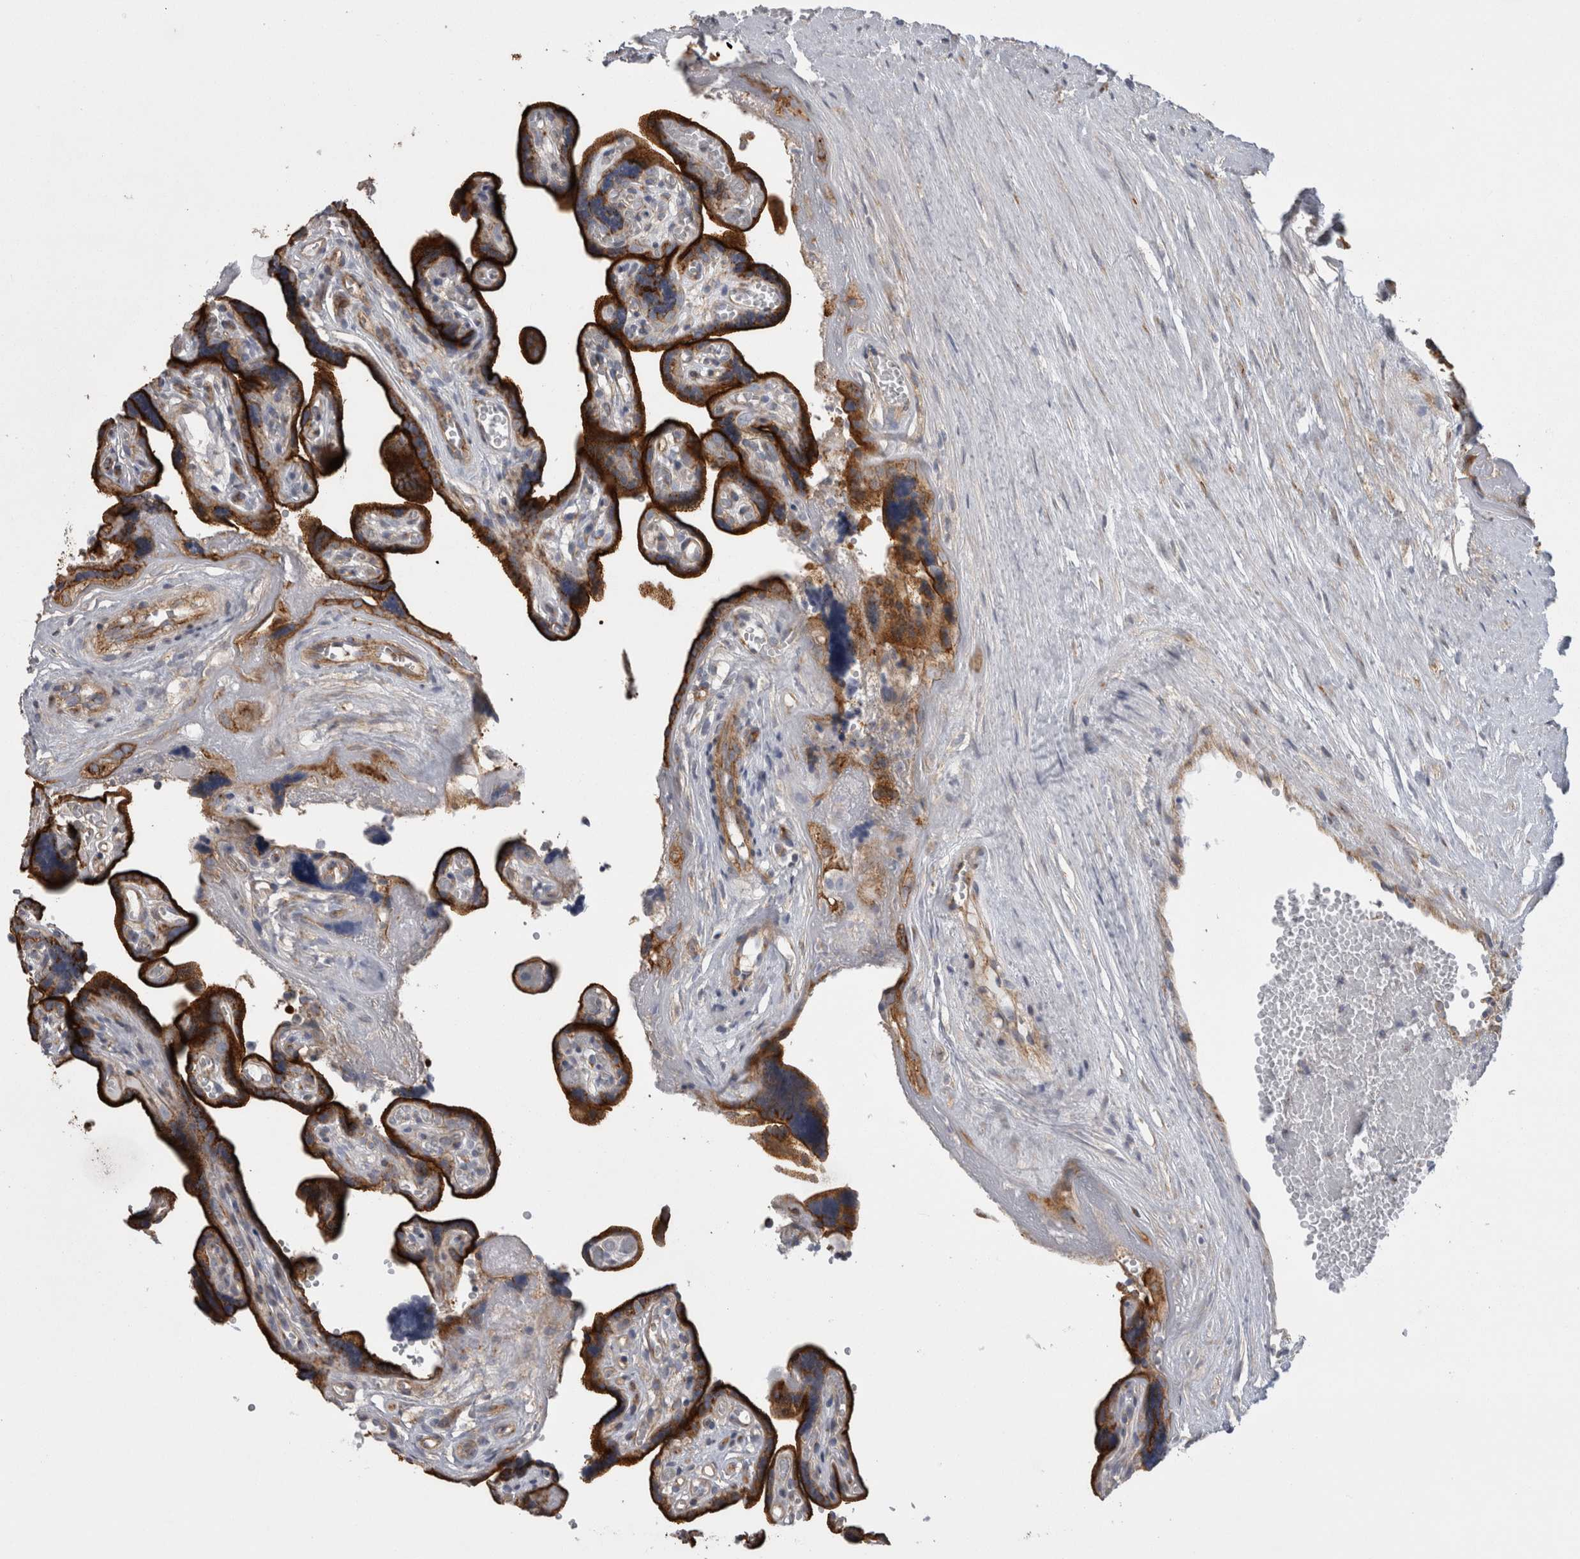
{"staining": {"intensity": "strong", "quantity": ">75%", "location": "cytoplasmic/membranous"}, "tissue": "placenta", "cell_type": "Trophoblastic cells", "image_type": "normal", "snomed": [{"axis": "morphology", "description": "Normal tissue, NOS"}, {"axis": "topography", "description": "Placenta"}], "caption": "Protein analysis of normal placenta demonstrates strong cytoplasmic/membranous positivity in about >75% of trophoblastic cells. (DAB IHC, brown staining for protein, blue staining for nuclei).", "gene": "ATXN3L", "patient": {"sex": "female", "age": 30}}